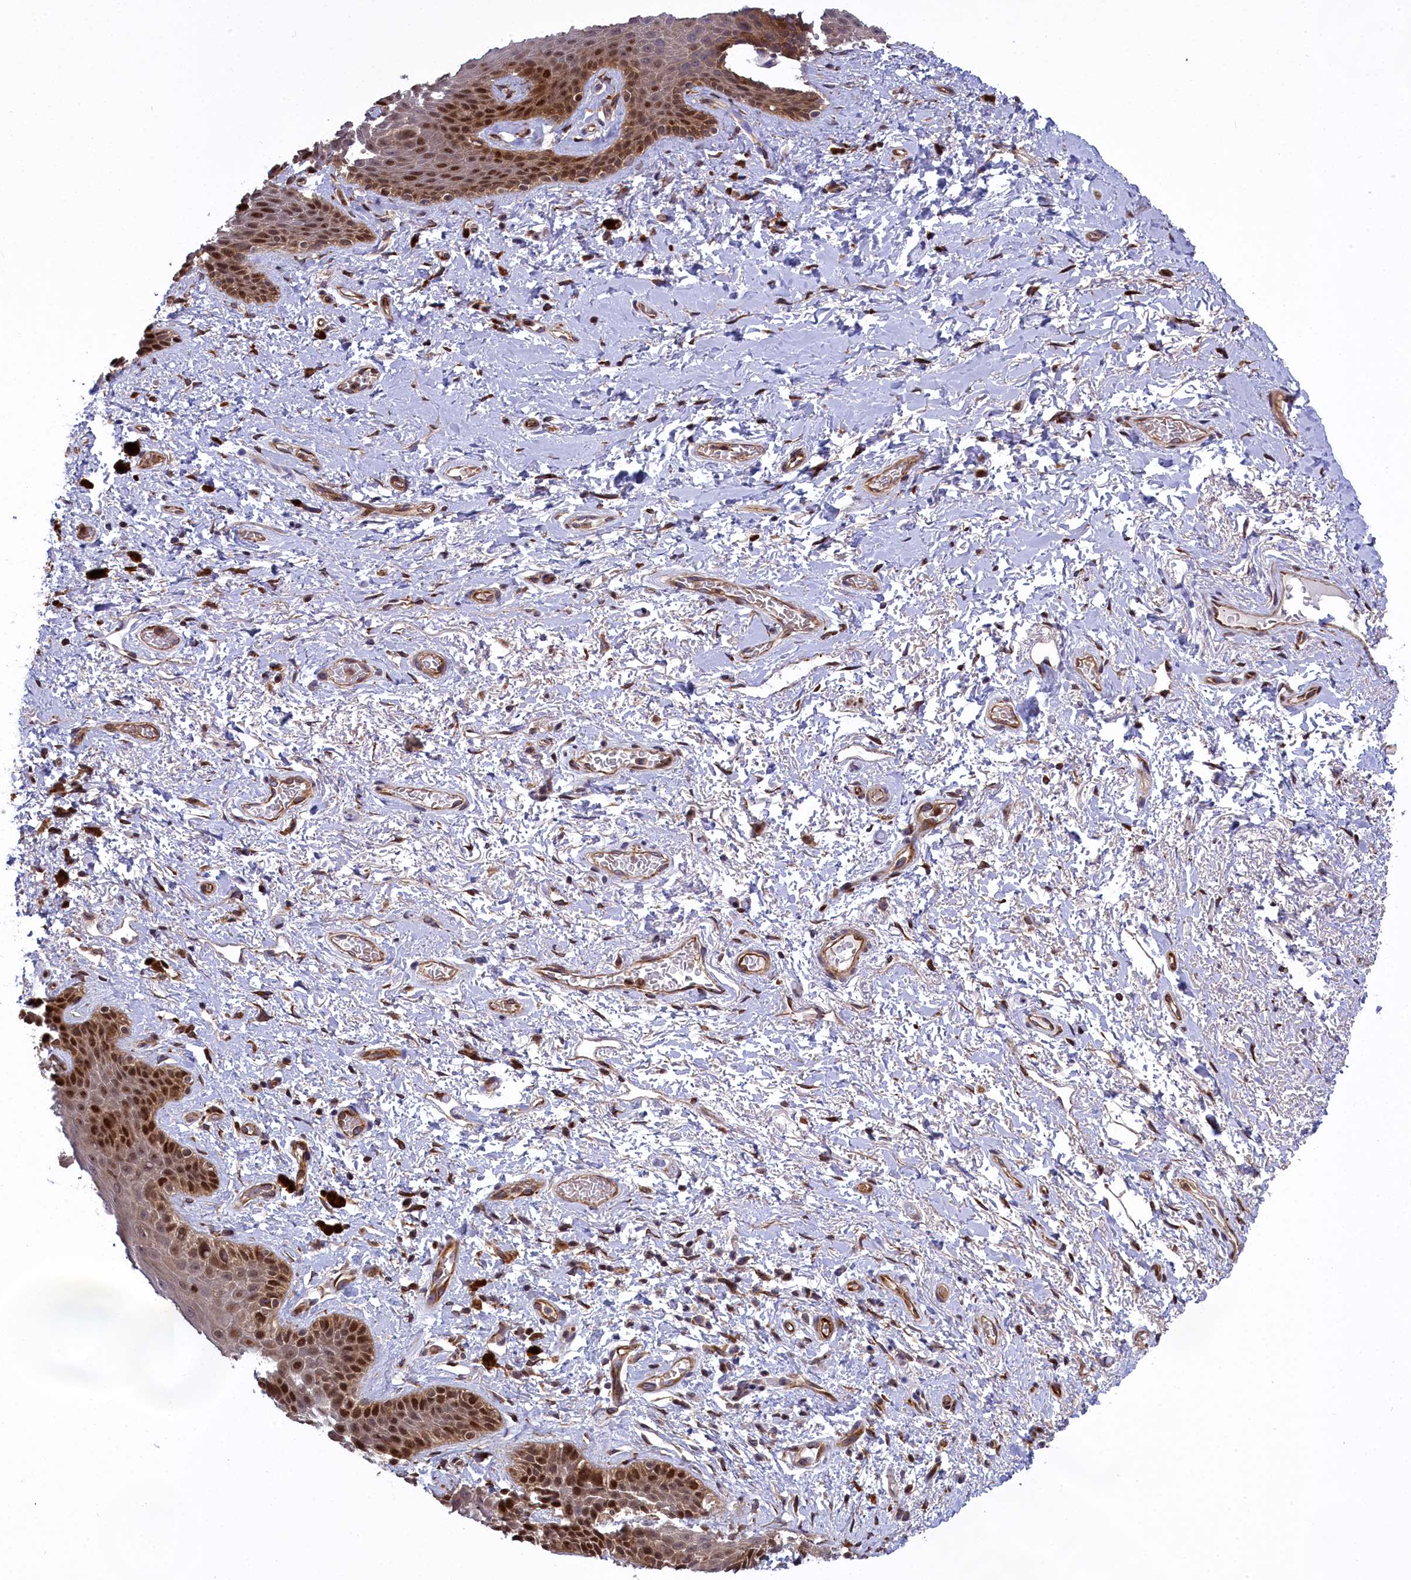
{"staining": {"intensity": "moderate", "quantity": ">75%", "location": "cytoplasmic/membranous,nuclear"}, "tissue": "skin", "cell_type": "Epidermal cells", "image_type": "normal", "snomed": [{"axis": "morphology", "description": "Normal tissue, NOS"}, {"axis": "topography", "description": "Anal"}], "caption": "Protein staining of benign skin demonstrates moderate cytoplasmic/membranous,nuclear staining in approximately >75% of epidermal cells.", "gene": "DDX60L", "patient": {"sex": "female", "age": 46}}